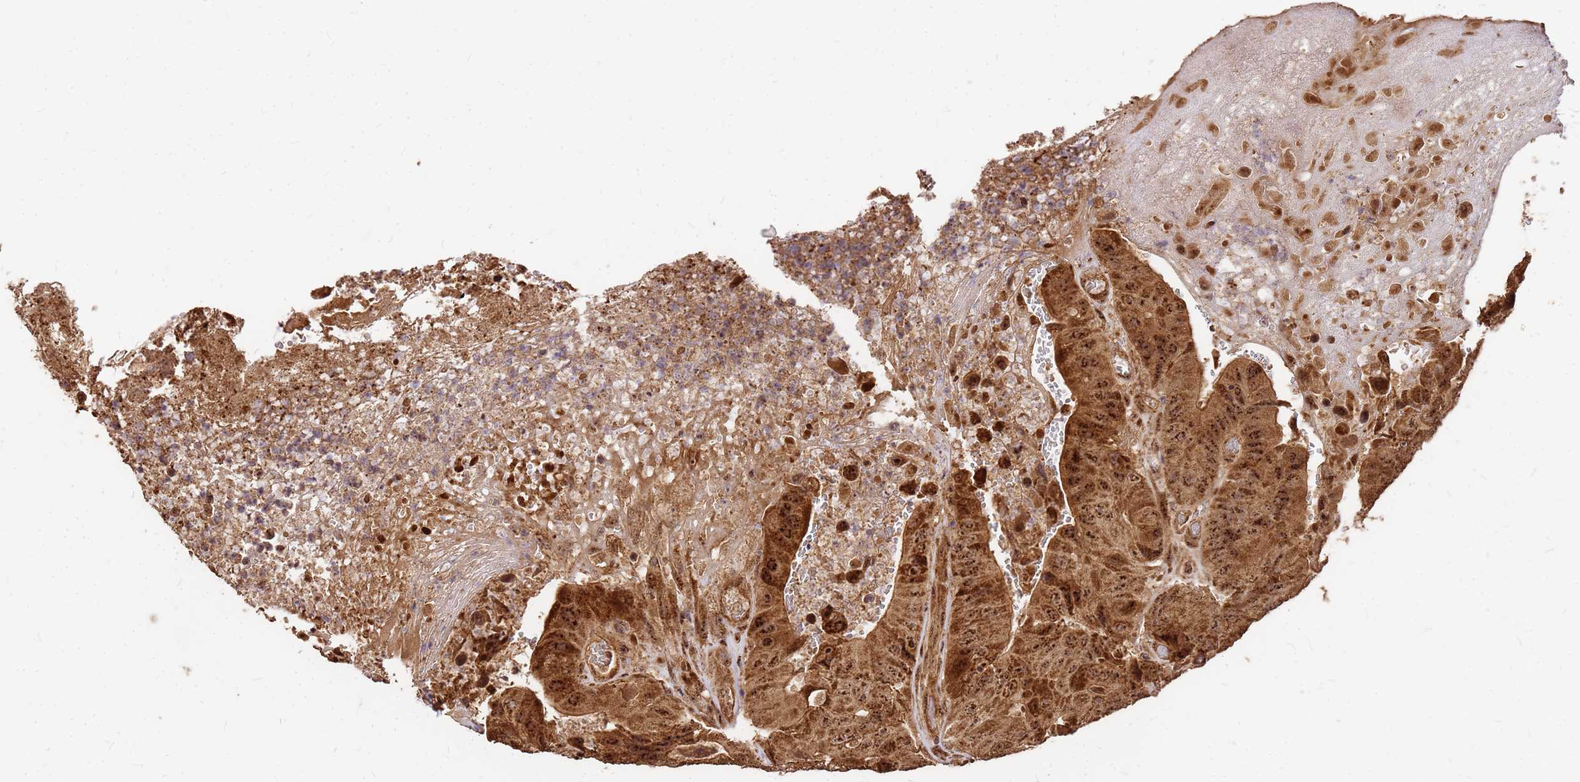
{"staining": {"intensity": "strong", "quantity": ">75%", "location": "cytoplasmic/membranous,nuclear"}, "tissue": "colorectal cancer", "cell_type": "Tumor cells", "image_type": "cancer", "snomed": [{"axis": "morphology", "description": "Adenocarcinoma, NOS"}, {"axis": "topography", "description": "Colon"}], "caption": "High-power microscopy captured an immunohistochemistry image of colorectal cancer (adenocarcinoma), revealing strong cytoplasmic/membranous and nuclear expression in approximately >75% of tumor cells.", "gene": "GPATCH8", "patient": {"sex": "female", "age": 86}}